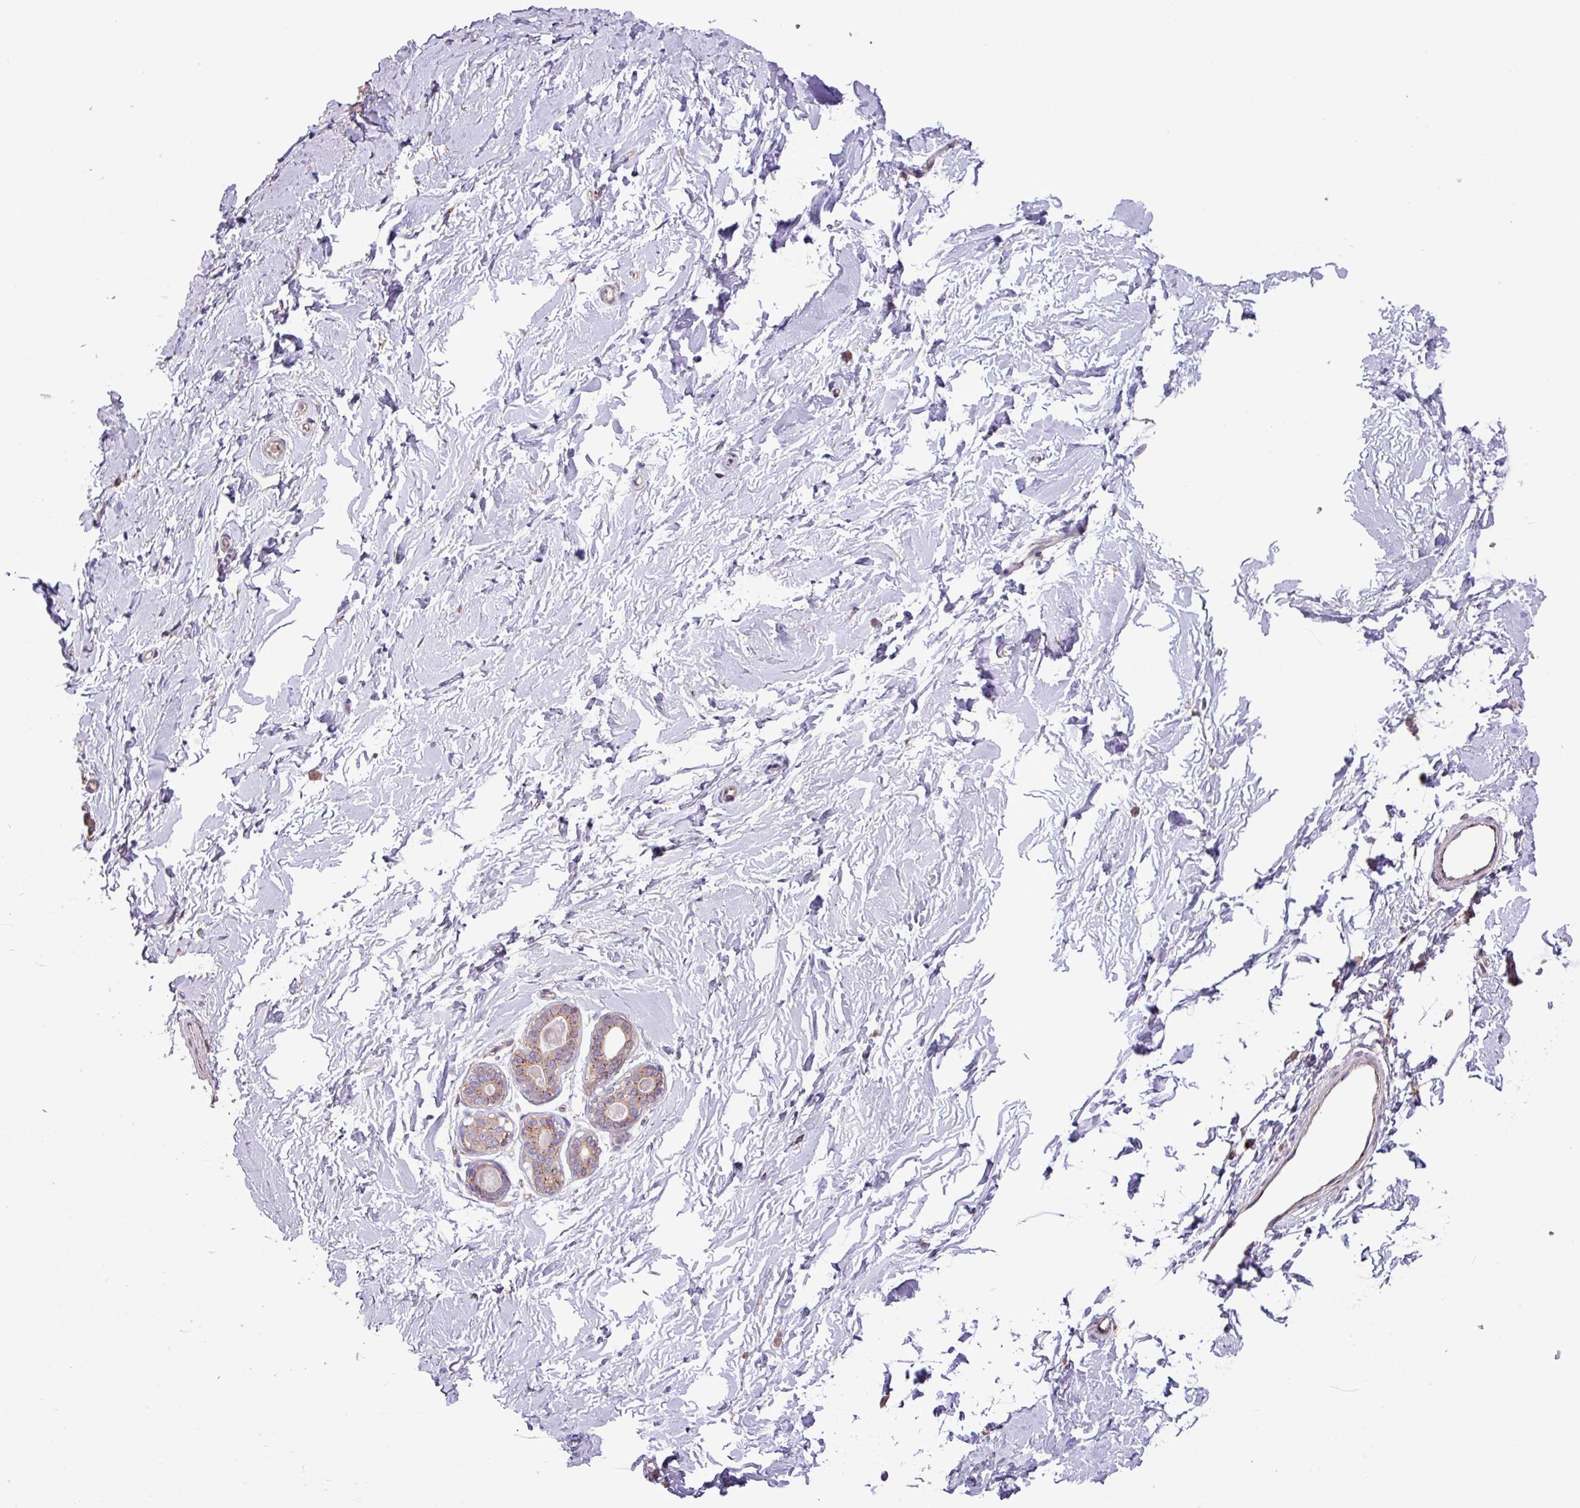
{"staining": {"intensity": "negative", "quantity": "none", "location": "none"}, "tissue": "breast", "cell_type": "Adipocytes", "image_type": "normal", "snomed": [{"axis": "morphology", "description": "Normal tissue, NOS"}, {"axis": "topography", "description": "Breast"}], "caption": "Image shows no significant protein staining in adipocytes of normal breast.", "gene": "RAB19", "patient": {"sex": "female", "age": 23}}